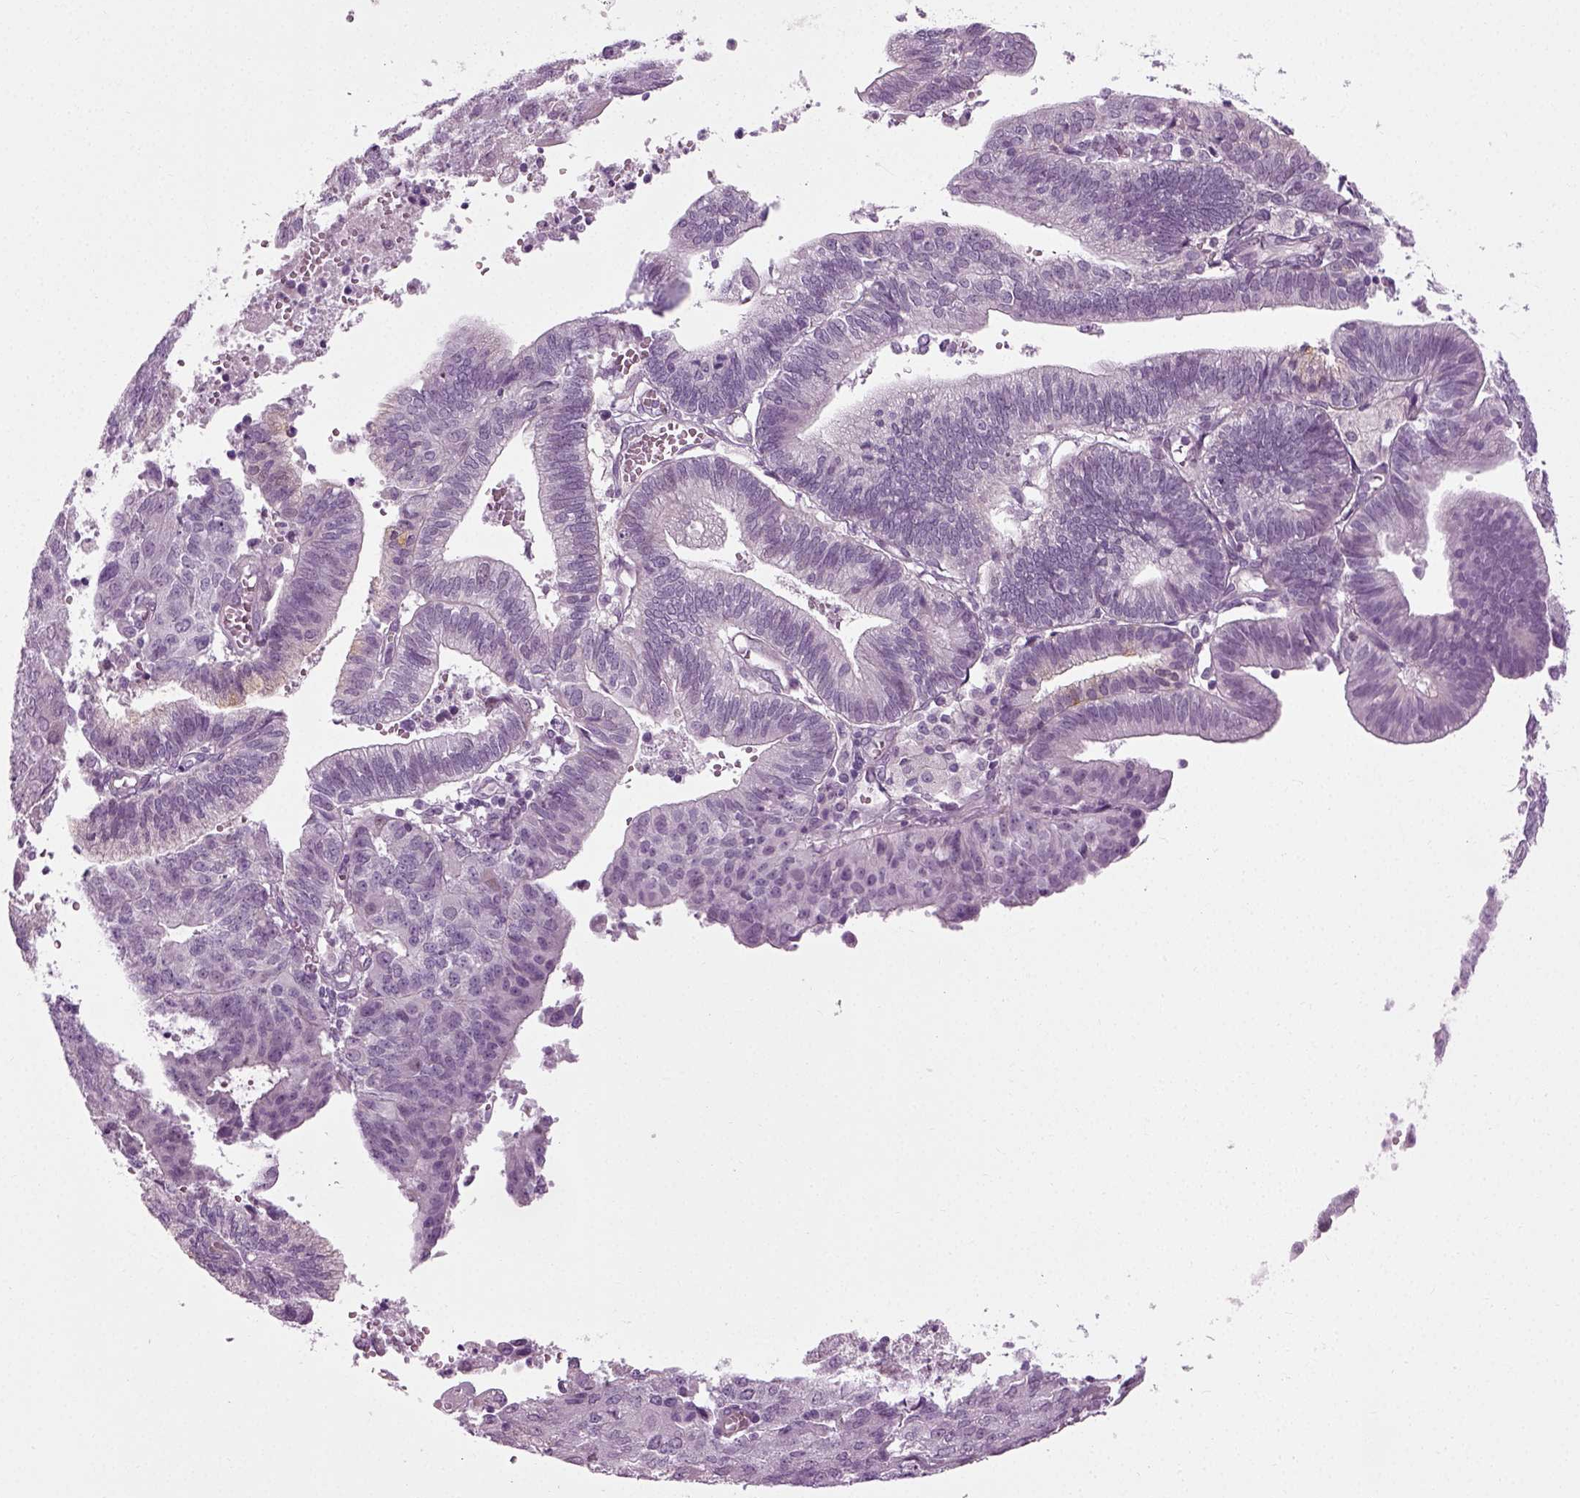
{"staining": {"intensity": "negative", "quantity": "none", "location": "none"}, "tissue": "endometrial cancer", "cell_type": "Tumor cells", "image_type": "cancer", "snomed": [{"axis": "morphology", "description": "Adenocarcinoma, NOS"}, {"axis": "topography", "description": "Endometrium"}], "caption": "High magnification brightfield microscopy of endometrial adenocarcinoma stained with DAB (3,3'-diaminobenzidine) (brown) and counterstained with hematoxylin (blue): tumor cells show no significant staining.", "gene": "SCG5", "patient": {"sex": "female", "age": 82}}